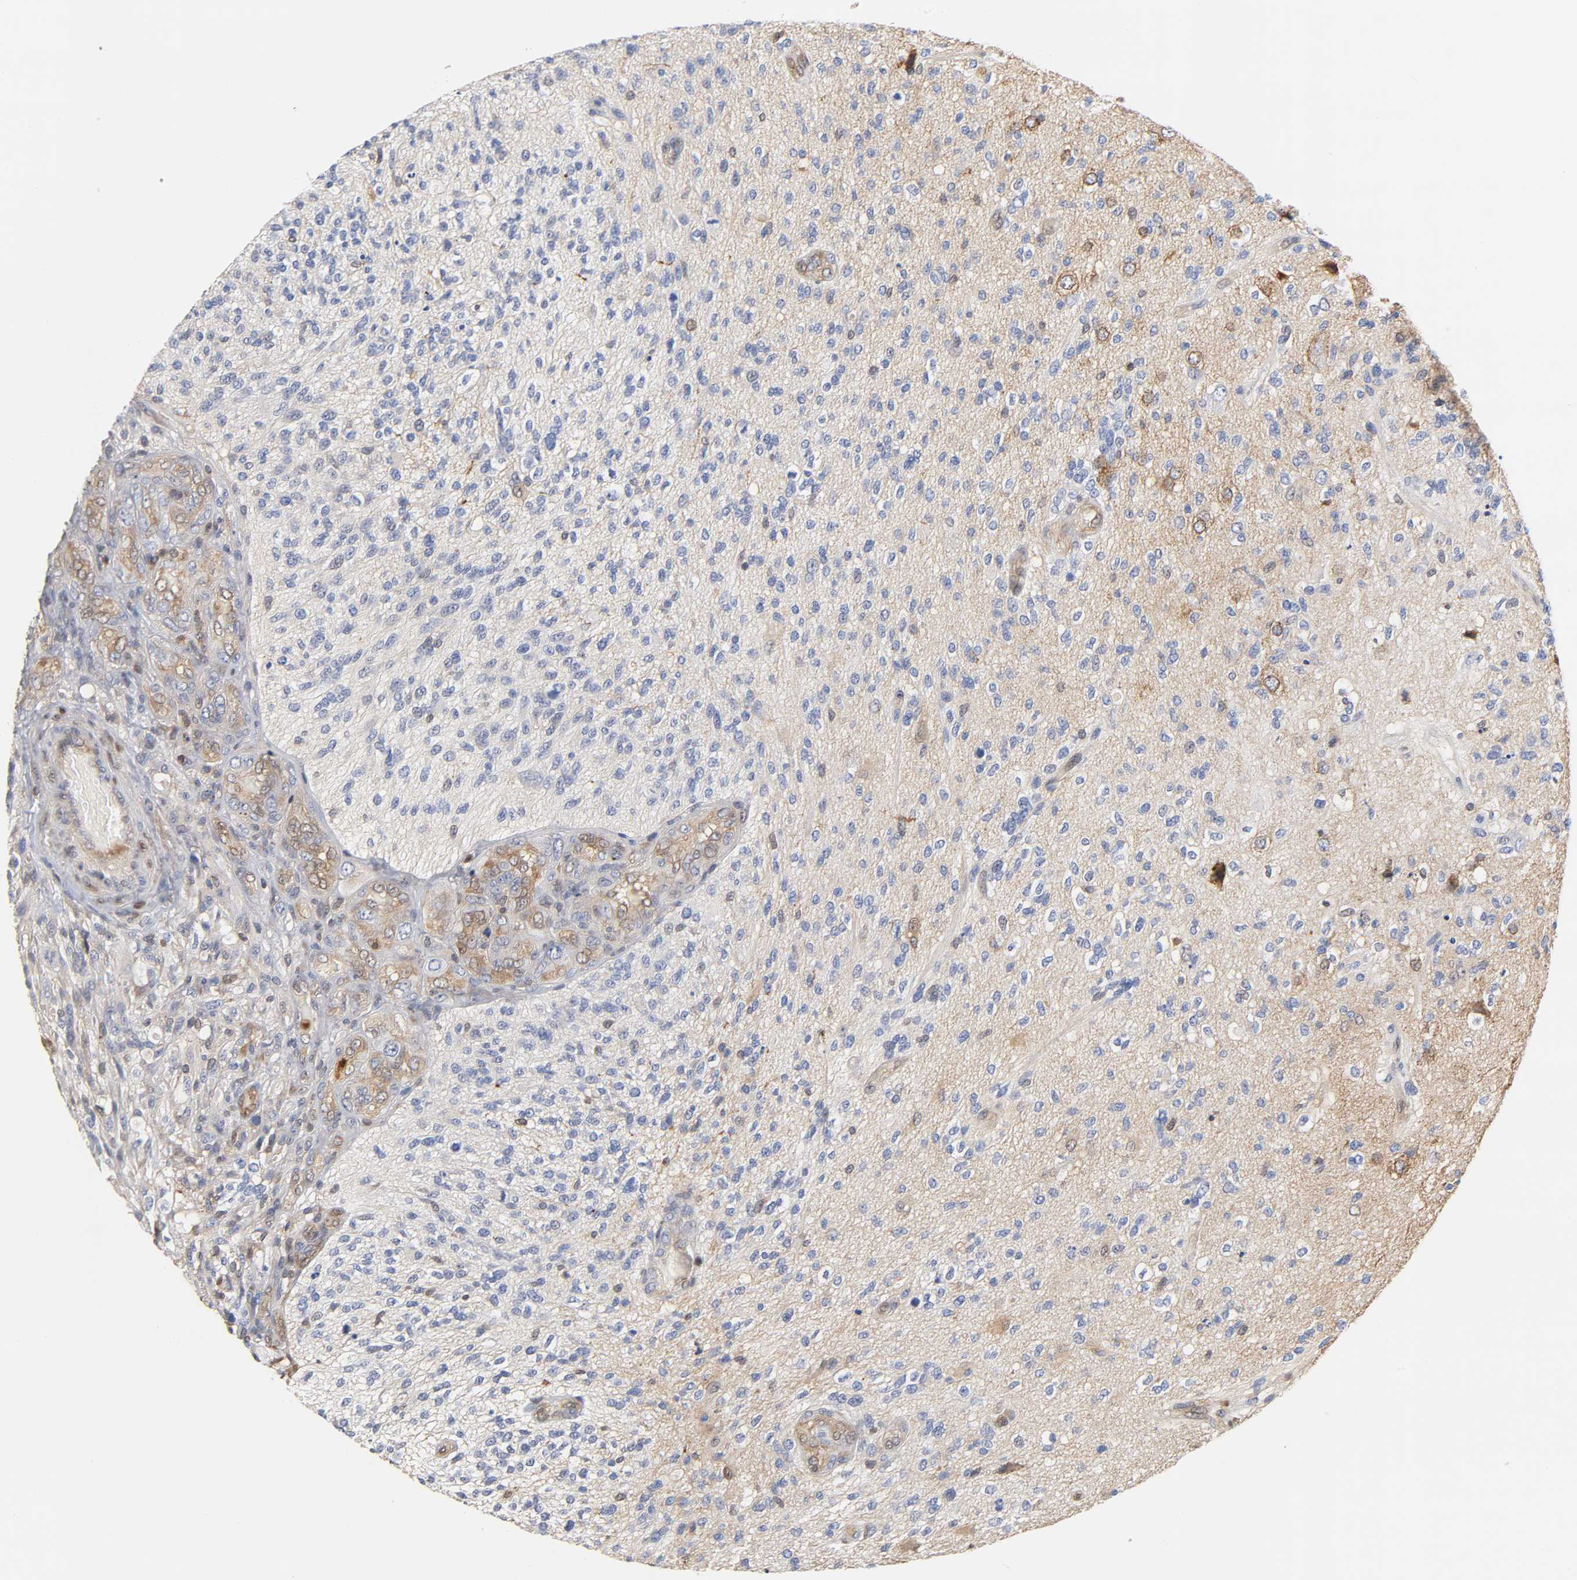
{"staining": {"intensity": "weak", "quantity": "<25%", "location": "cytoplasmic/membranous"}, "tissue": "glioma", "cell_type": "Tumor cells", "image_type": "cancer", "snomed": [{"axis": "morphology", "description": "Normal tissue, NOS"}, {"axis": "morphology", "description": "Glioma, malignant, High grade"}, {"axis": "topography", "description": "Cerebral cortex"}], "caption": "Tumor cells show no significant protein staining in malignant glioma (high-grade).", "gene": "ANXA11", "patient": {"sex": "male", "age": 75}}